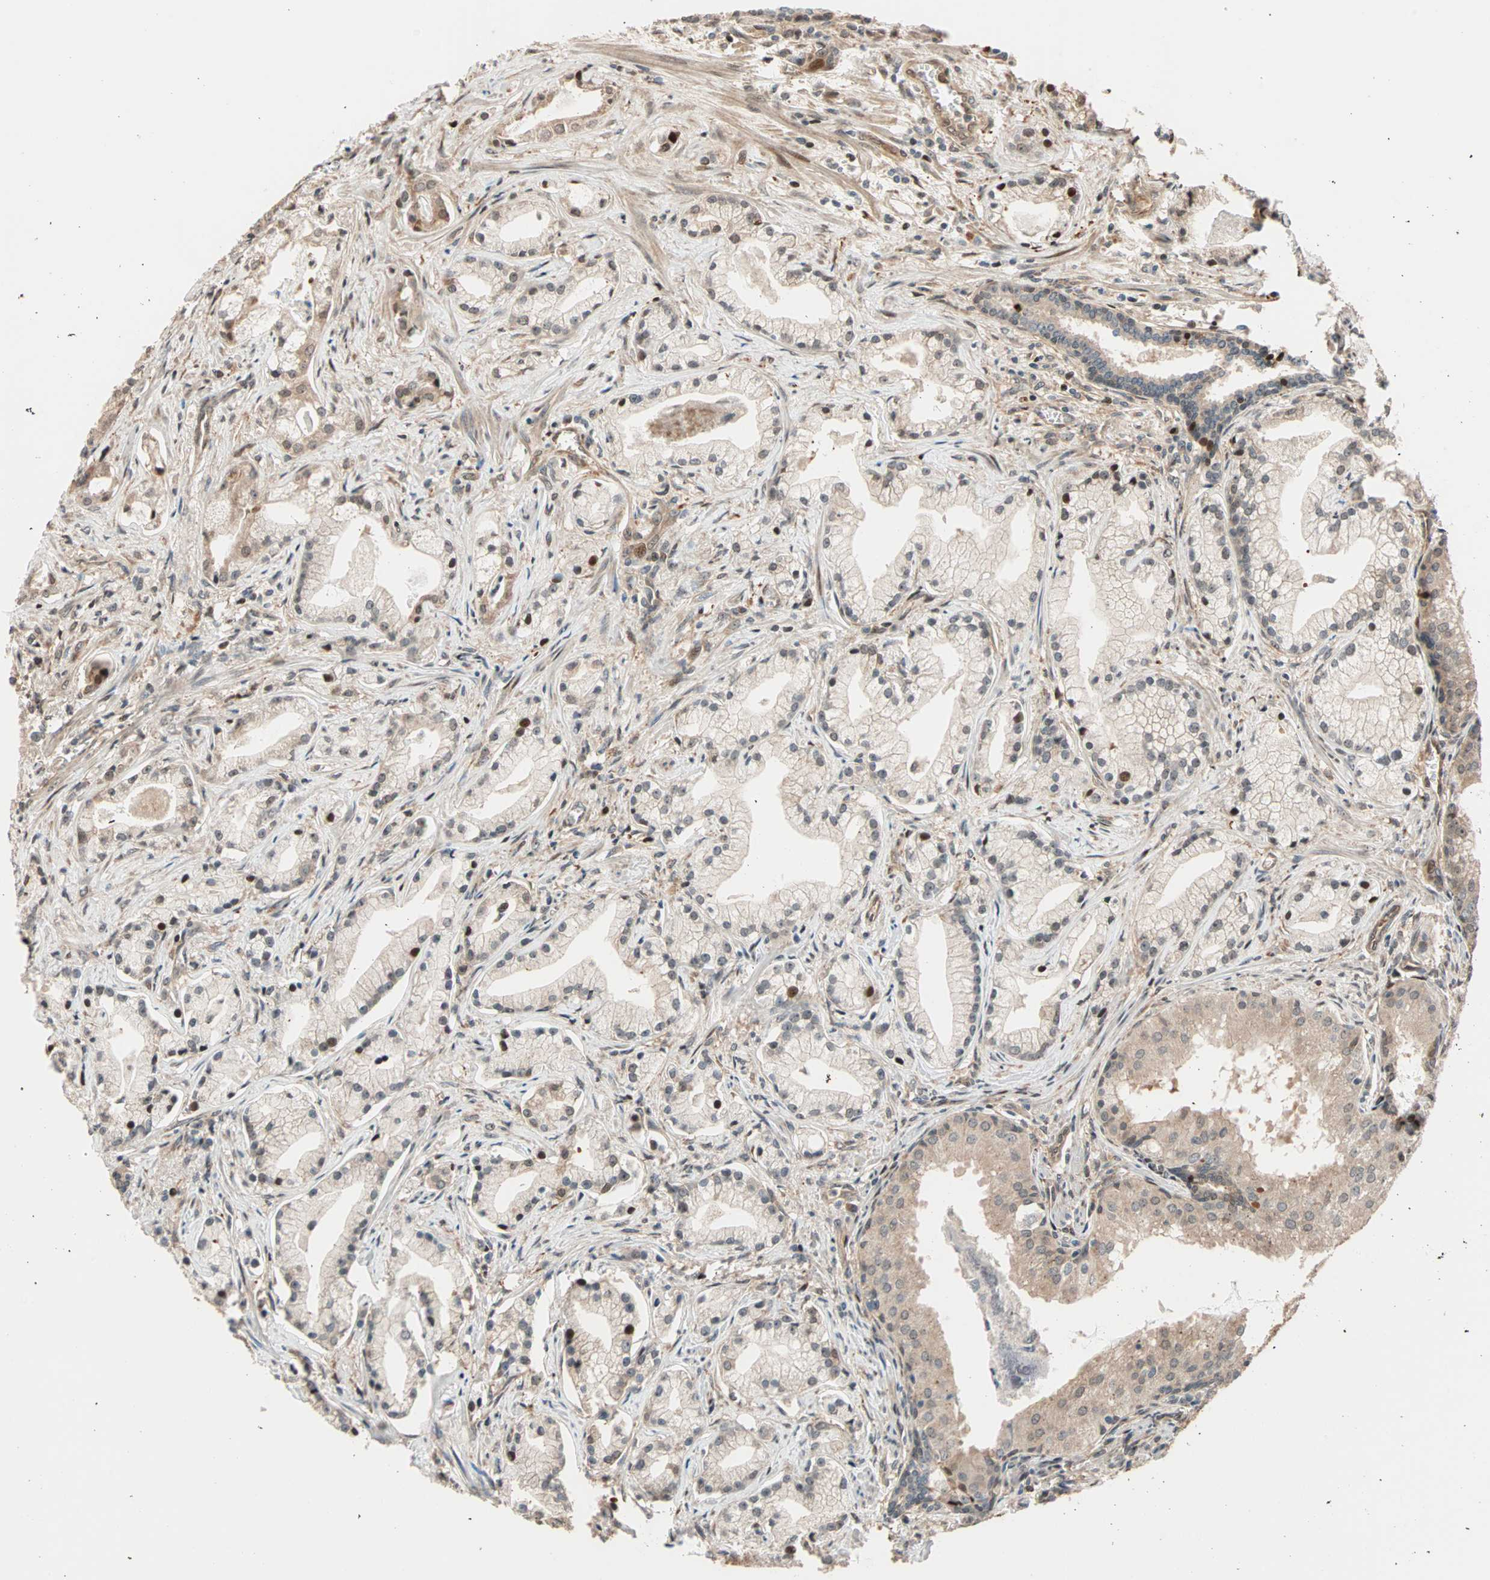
{"staining": {"intensity": "weak", "quantity": ">75%", "location": "cytoplasmic/membranous"}, "tissue": "prostate cancer", "cell_type": "Tumor cells", "image_type": "cancer", "snomed": [{"axis": "morphology", "description": "Adenocarcinoma, Low grade"}, {"axis": "topography", "description": "Prostate"}], "caption": "The image reveals staining of prostate cancer, revealing weak cytoplasmic/membranous protein positivity (brown color) within tumor cells.", "gene": "HECW1", "patient": {"sex": "male", "age": 59}}